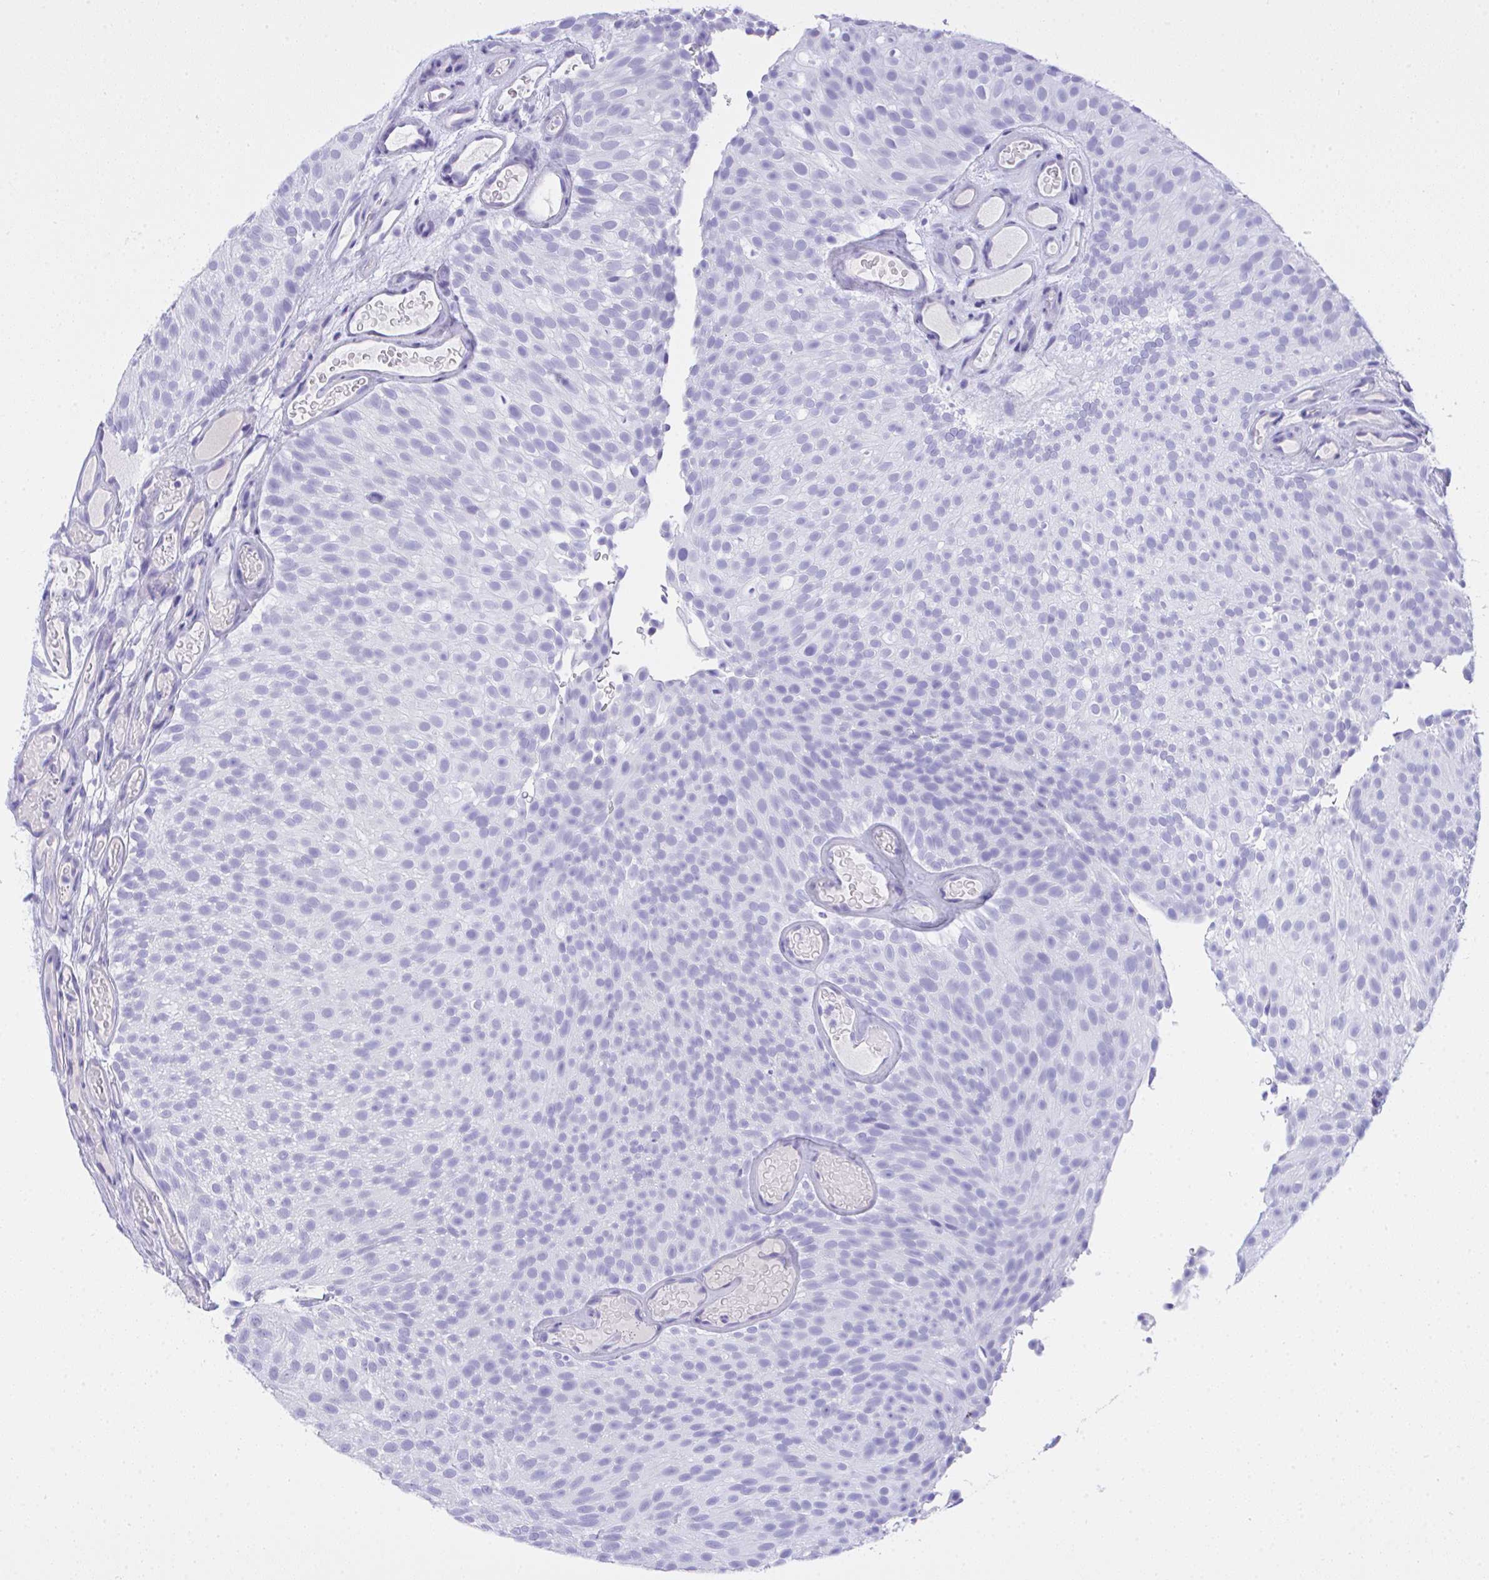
{"staining": {"intensity": "negative", "quantity": "none", "location": "none"}, "tissue": "urothelial cancer", "cell_type": "Tumor cells", "image_type": "cancer", "snomed": [{"axis": "morphology", "description": "Urothelial carcinoma, Low grade"}, {"axis": "topography", "description": "Urinary bladder"}], "caption": "Immunohistochemical staining of human urothelial carcinoma (low-grade) shows no significant expression in tumor cells.", "gene": "AKR1D1", "patient": {"sex": "male", "age": 78}}